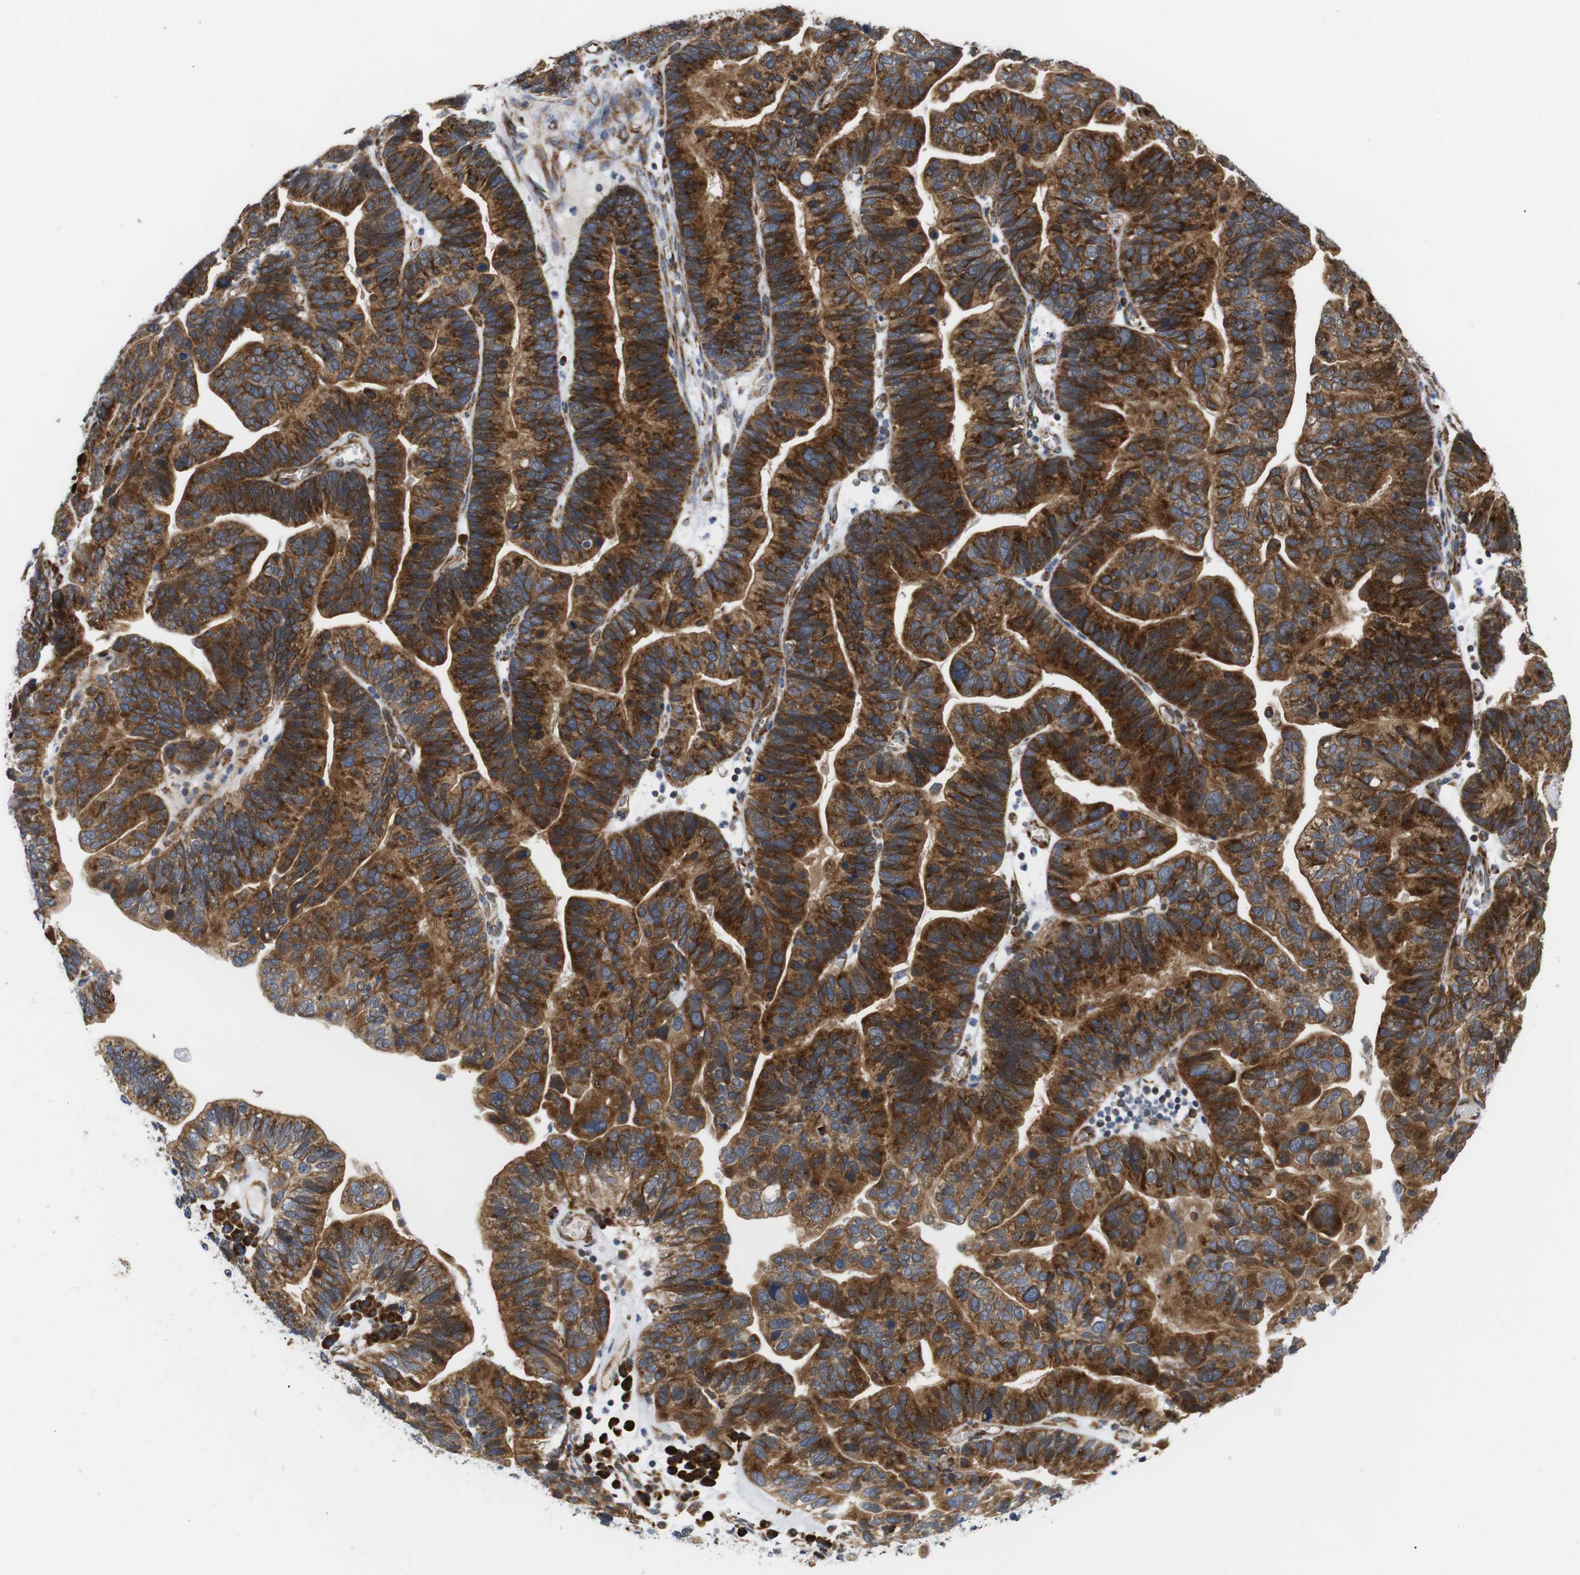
{"staining": {"intensity": "strong", "quantity": ">75%", "location": "cytoplasmic/membranous"}, "tissue": "ovarian cancer", "cell_type": "Tumor cells", "image_type": "cancer", "snomed": [{"axis": "morphology", "description": "Cystadenocarcinoma, serous, NOS"}, {"axis": "topography", "description": "Ovary"}], "caption": "Tumor cells demonstrate high levels of strong cytoplasmic/membranous positivity in about >75% of cells in ovarian serous cystadenocarcinoma.", "gene": "KANK4", "patient": {"sex": "female", "age": 56}}